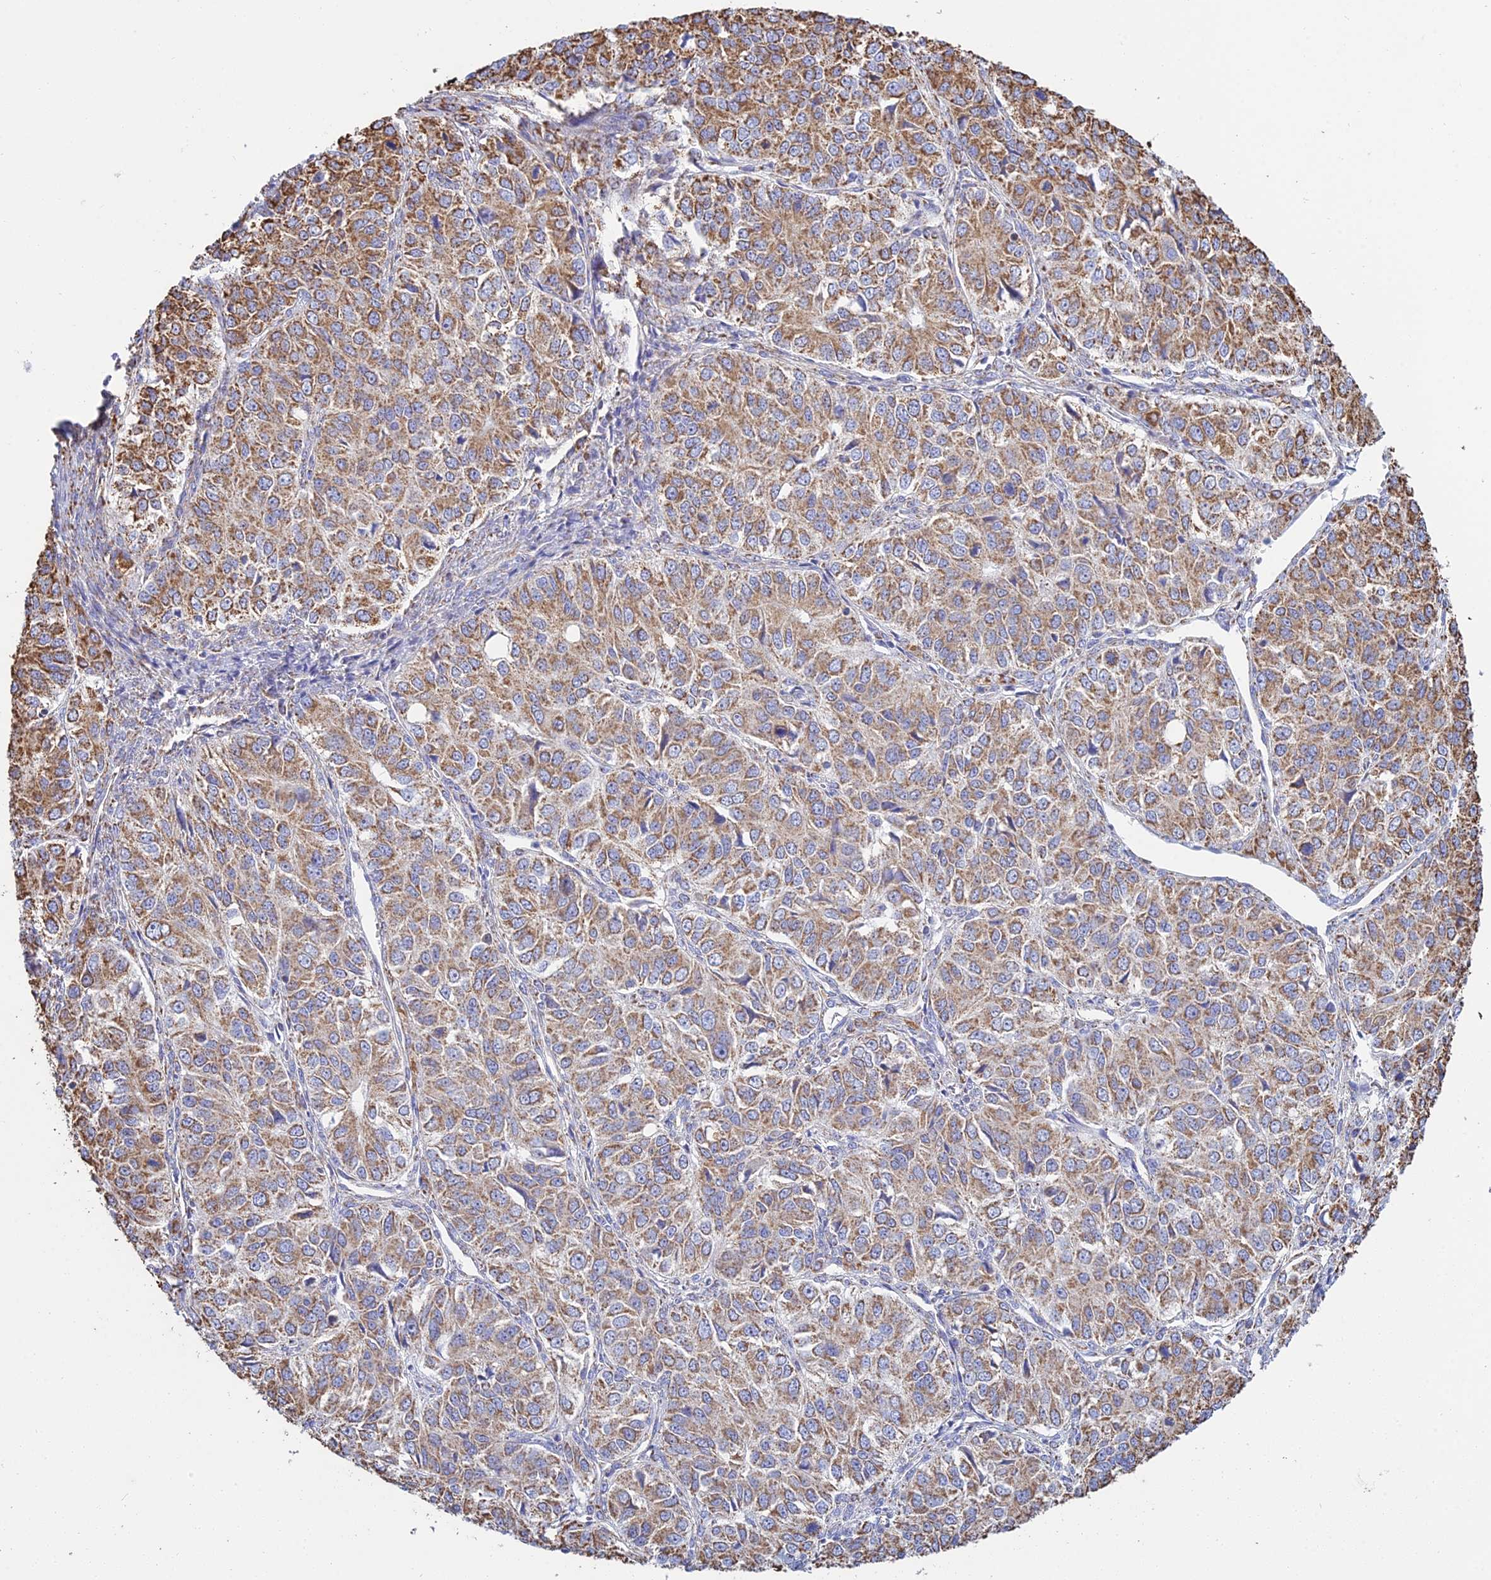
{"staining": {"intensity": "moderate", "quantity": ">75%", "location": "cytoplasmic/membranous"}, "tissue": "ovarian cancer", "cell_type": "Tumor cells", "image_type": "cancer", "snomed": [{"axis": "morphology", "description": "Carcinoma, endometroid"}, {"axis": "topography", "description": "Ovary"}], "caption": "There is medium levels of moderate cytoplasmic/membranous staining in tumor cells of endometroid carcinoma (ovarian), as demonstrated by immunohistochemical staining (brown color).", "gene": "OR2W3", "patient": {"sex": "female", "age": 51}}